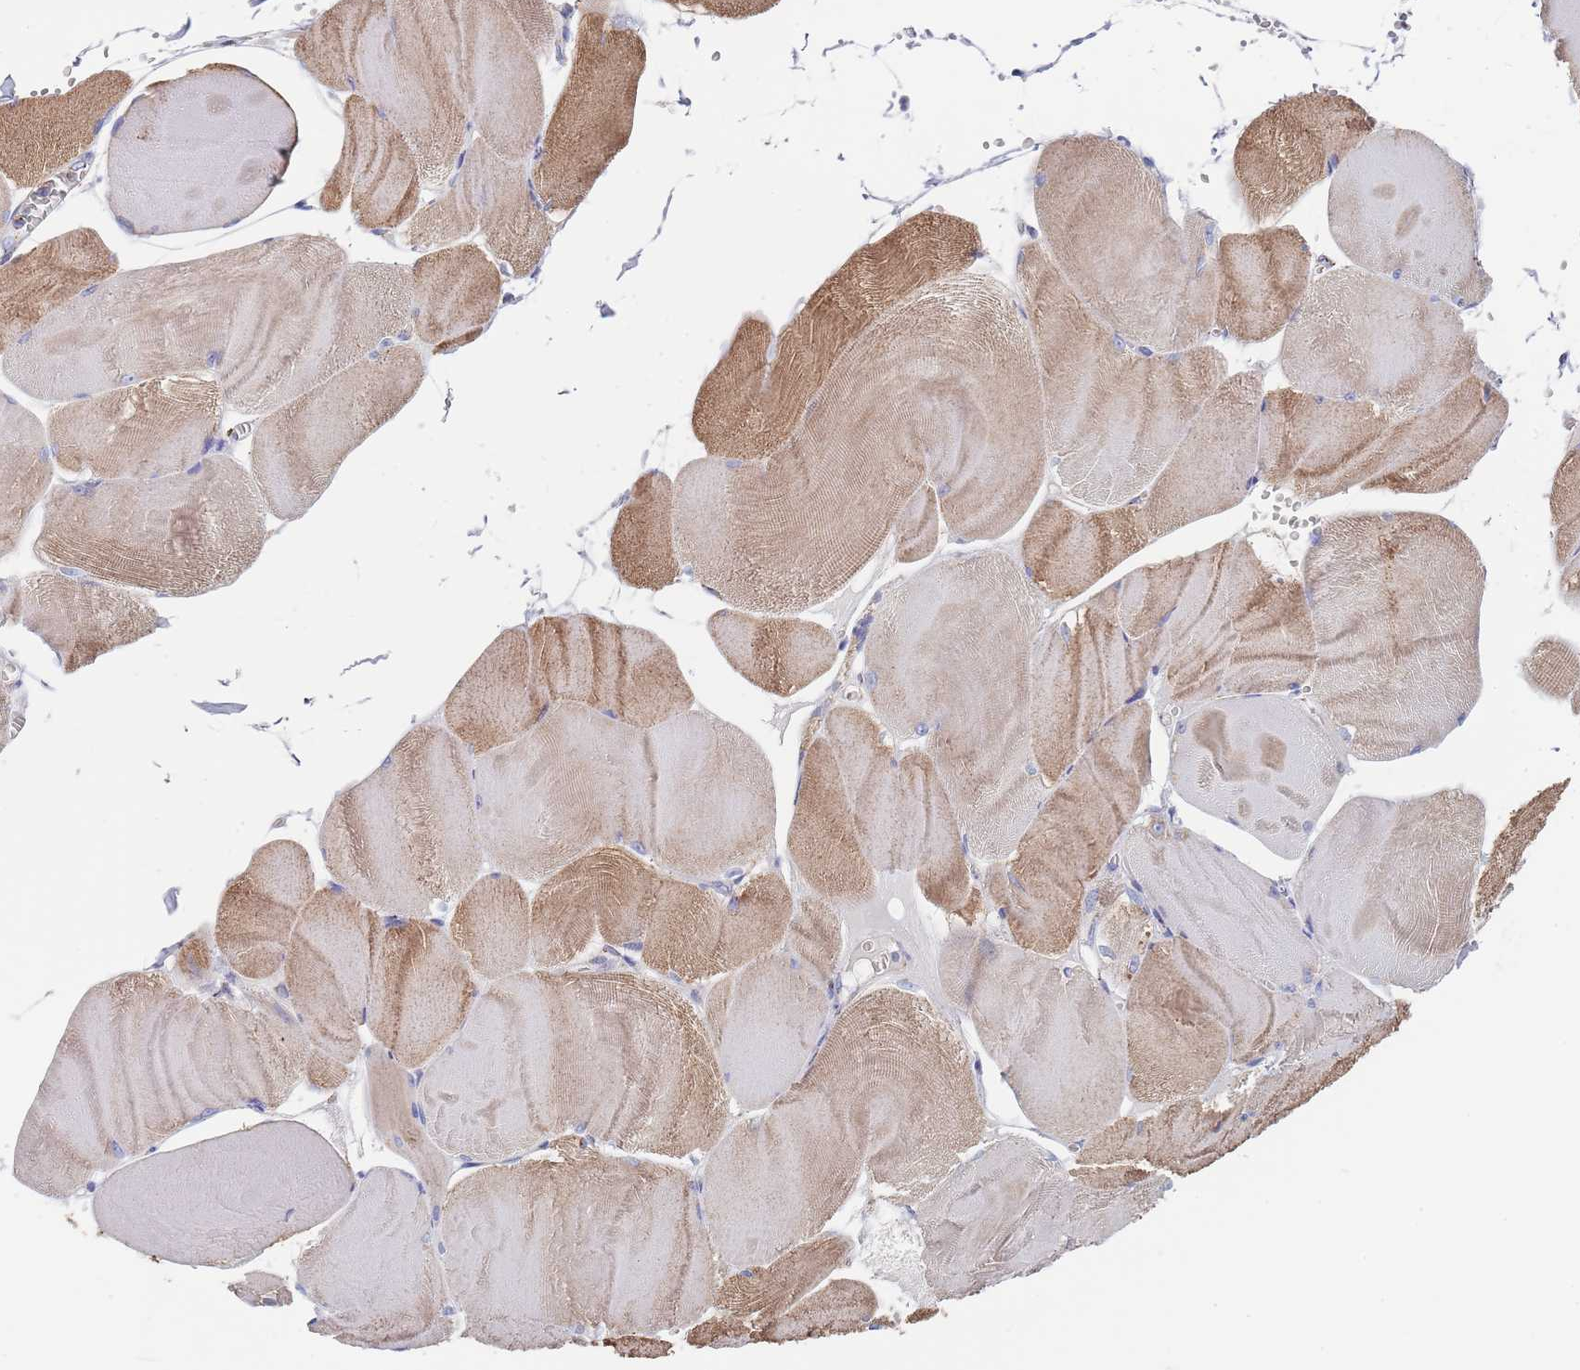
{"staining": {"intensity": "moderate", "quantity": ">75%", "location": "cytoplasmic/membranous"}, "tissue": "skeletal muscle", "cell_type": "Myocytes", "image_type": "normal", "snomed": [{"axis": "morphology", "description": "Normal tissue, NOS"}, {"axis": "morphology", "description": "Basal cell carcinoma"}, {"axis": "topography", "description": "Skeletal muscle"}], "caption": "Skeletal muscle was stained to show a protein in brown. There is medium levels of moderate cytoplasmic/membranous staining in about >75% of myocytes.", "gene": "PGP", "patient": {"sex": "female", "age": 64}}